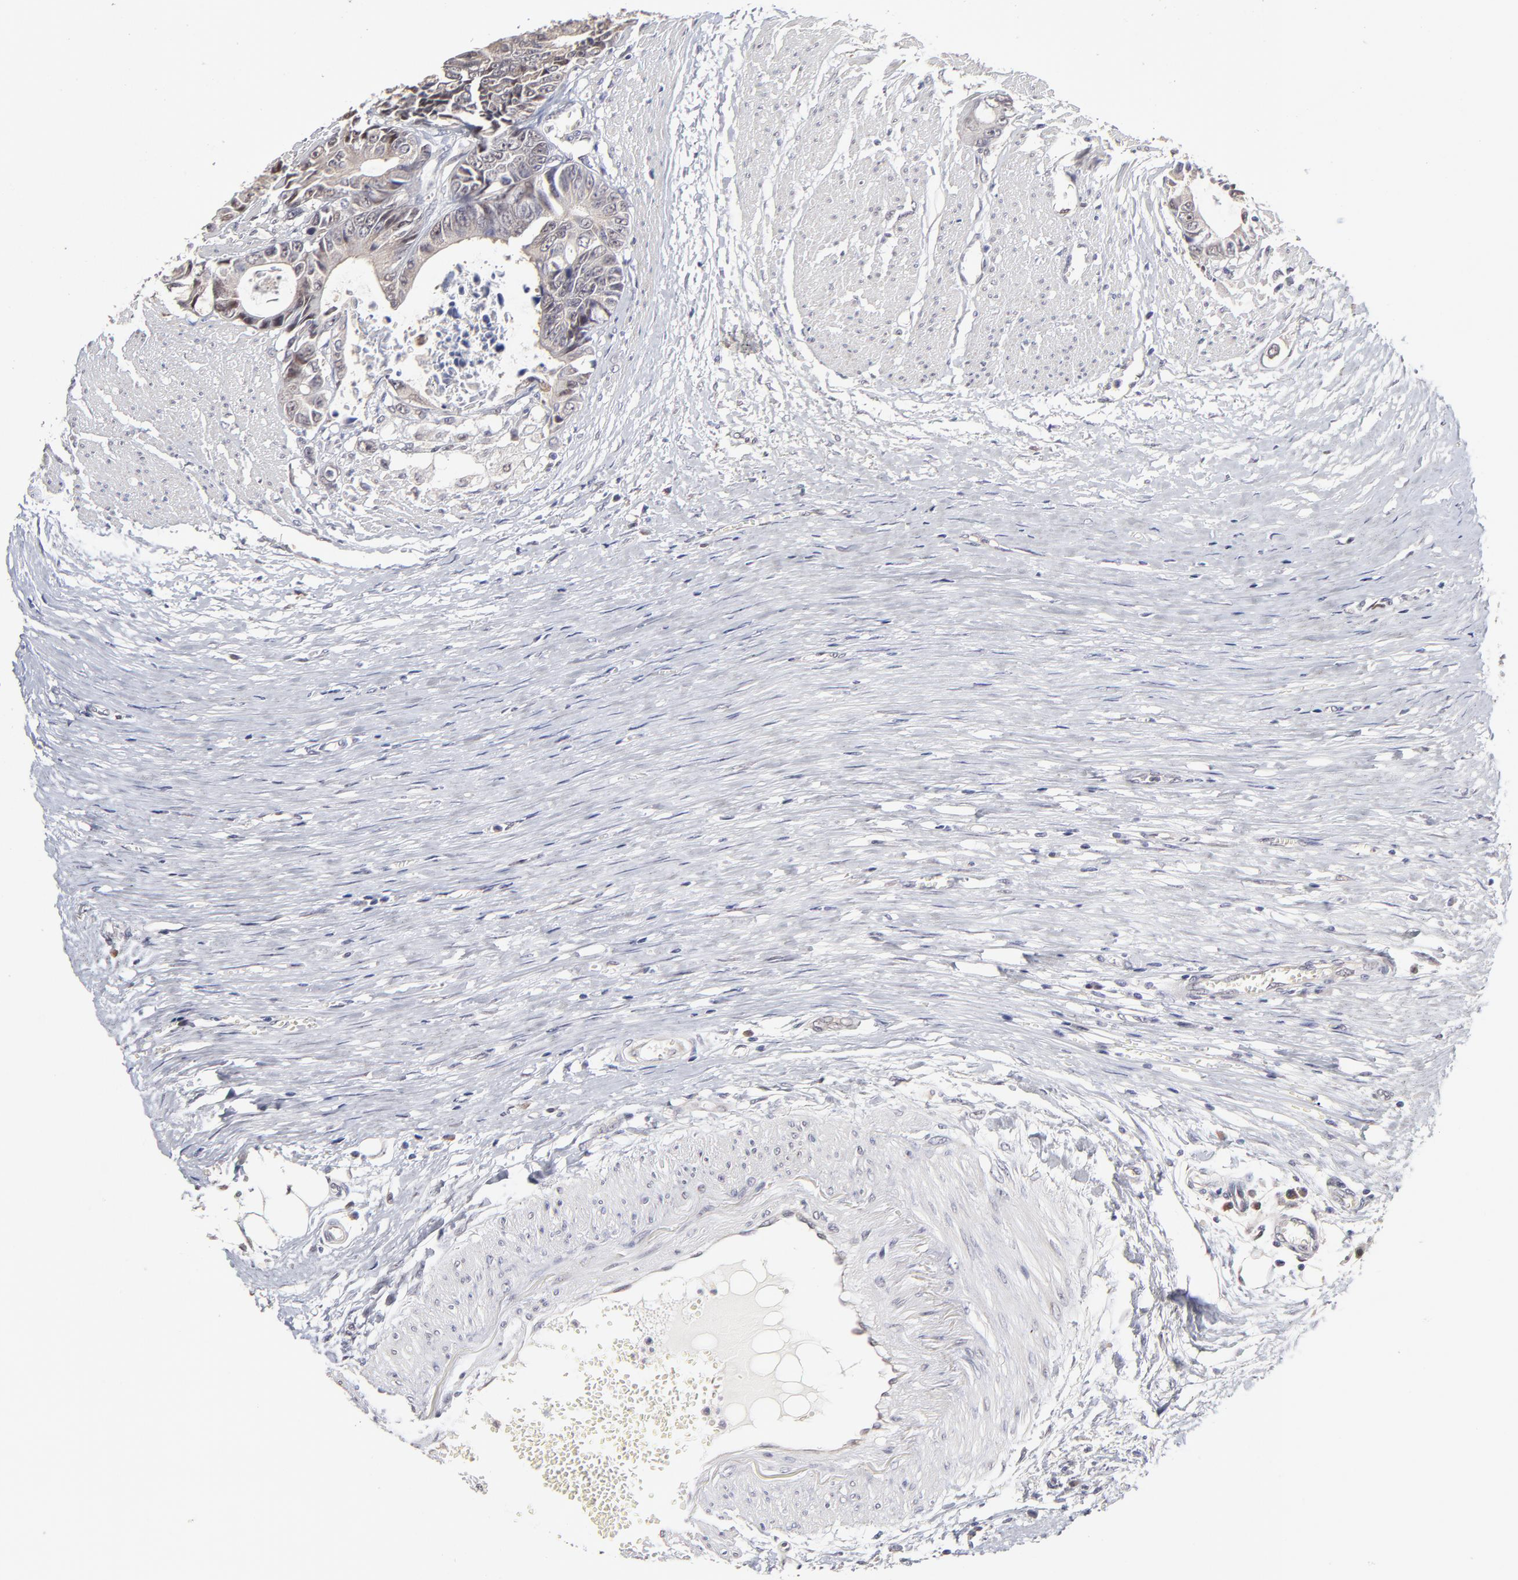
{"staining": {"intensity": "weak", "quantity": ">75%", "location": "cytoplasmic/membranous"}, "tissue": "colorectal cancer", "cell_type": "Tumor cells", "image_type": "cancer", "snomed": [{"axis": "morphology", "description": "Adenocarcinoma, NOS"}, {"axis": "topography", "description": "Rectum"}], "caption": "Brown immunohistochemical staining in colorectal cancer reveals weak cytoplasmic/membranous positivity in about >75% of tumor cells.", "gene": "ZNF10", "patient": {"sex": "female", "age": 98}}